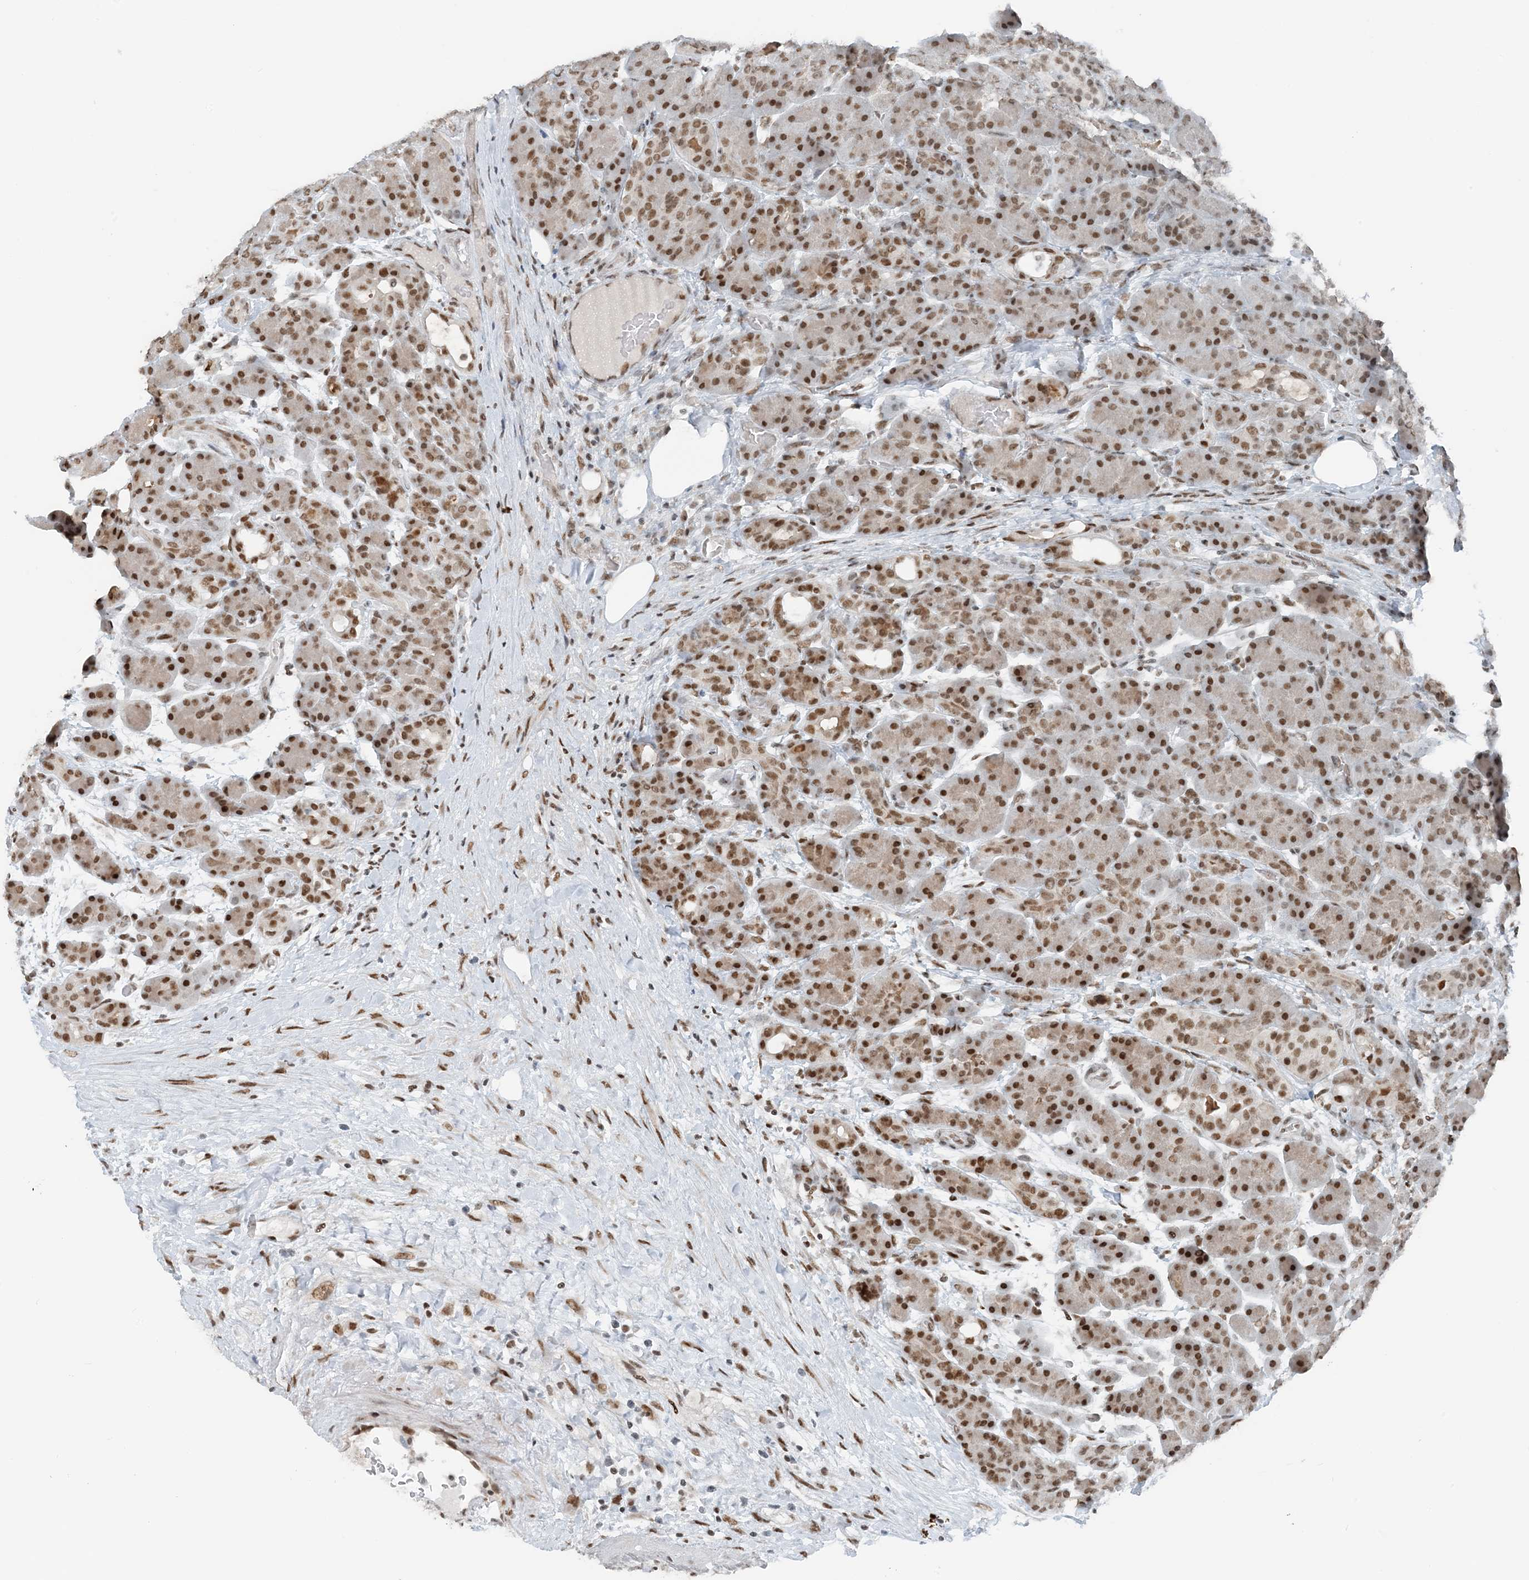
{"staining": {"intensity": "moderate", "quantity": ">75%", "location": "nuclear"}, "tissue": "pancreas", "cell_type": "Exocrine glandular cells", "image_type": "normal", "snomed": [{"axis": "morphology", "description": "Normal tissue, NOS"}, {"axis": "topography", "description": "Pancreas"}], "caption": "Exocrine glandular cells display medium levels of moderate nuclear expression in approximately >75% of cells in normal pancreas.", "gene": "ZNF500", "patient": {"sex": "male", "age": 63}}